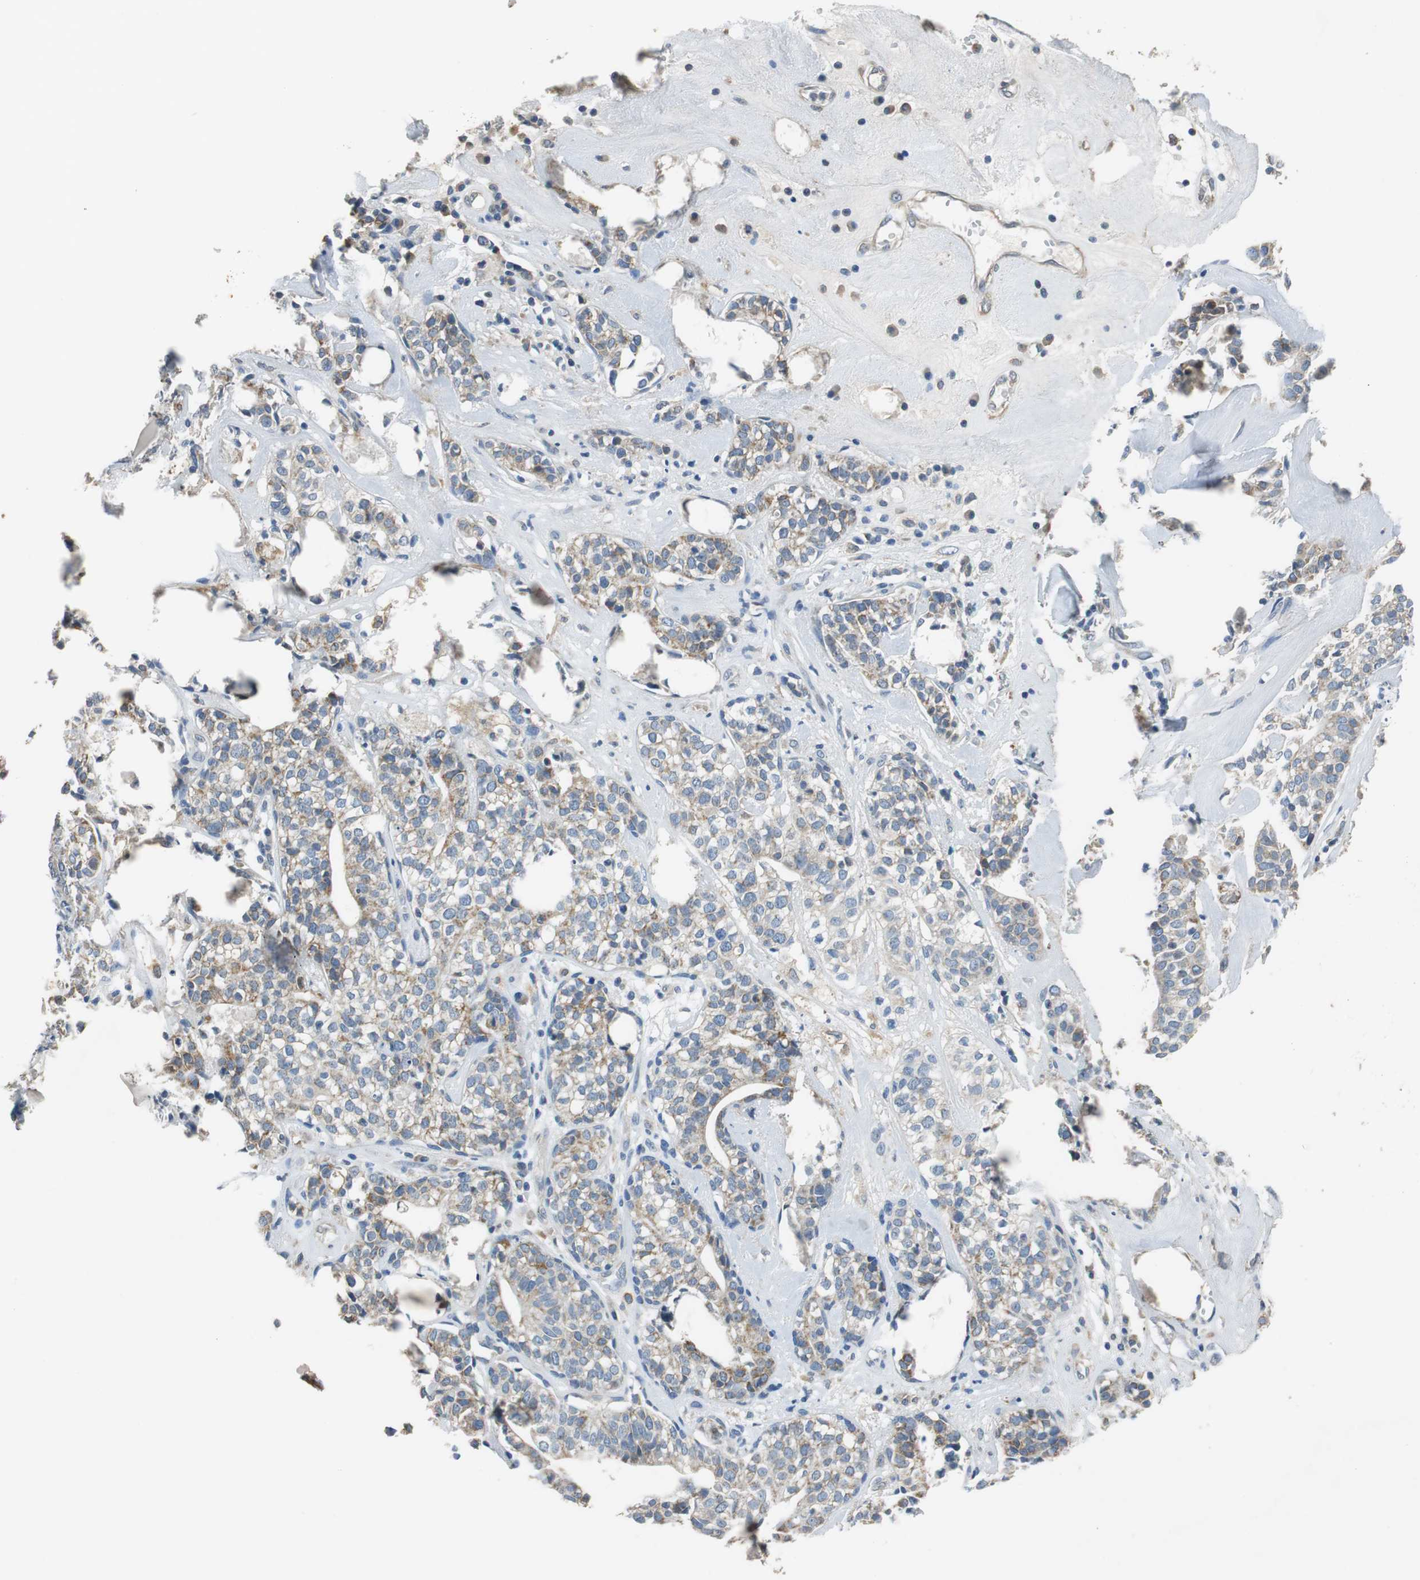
{"staining": {"intensity": "moderate", "quantity": ">75%", "location": "cytoplasmic/membranous"}, "tissue": "head and neck cancer", "cell_type": "Tumor cells", "image_type": "cancer", "snomed": [{"axis": "morphology", "description": "Adenocarcinoma, NOS"}, {"axis": "topography", "description": "Salivary gland"}, {"axis": "topography", "description": "Head-Neck"}], "caption": "The histopathology image exhibits staining of adenocarcinoma (head and neck), revealing moderate cytoplasmic/membranous protein positivity (brown color) within tumor cells. Nuclei are stained in blue.", "gene": "ALDH4A1", "patient": {"sex": "female", "age": 65}}